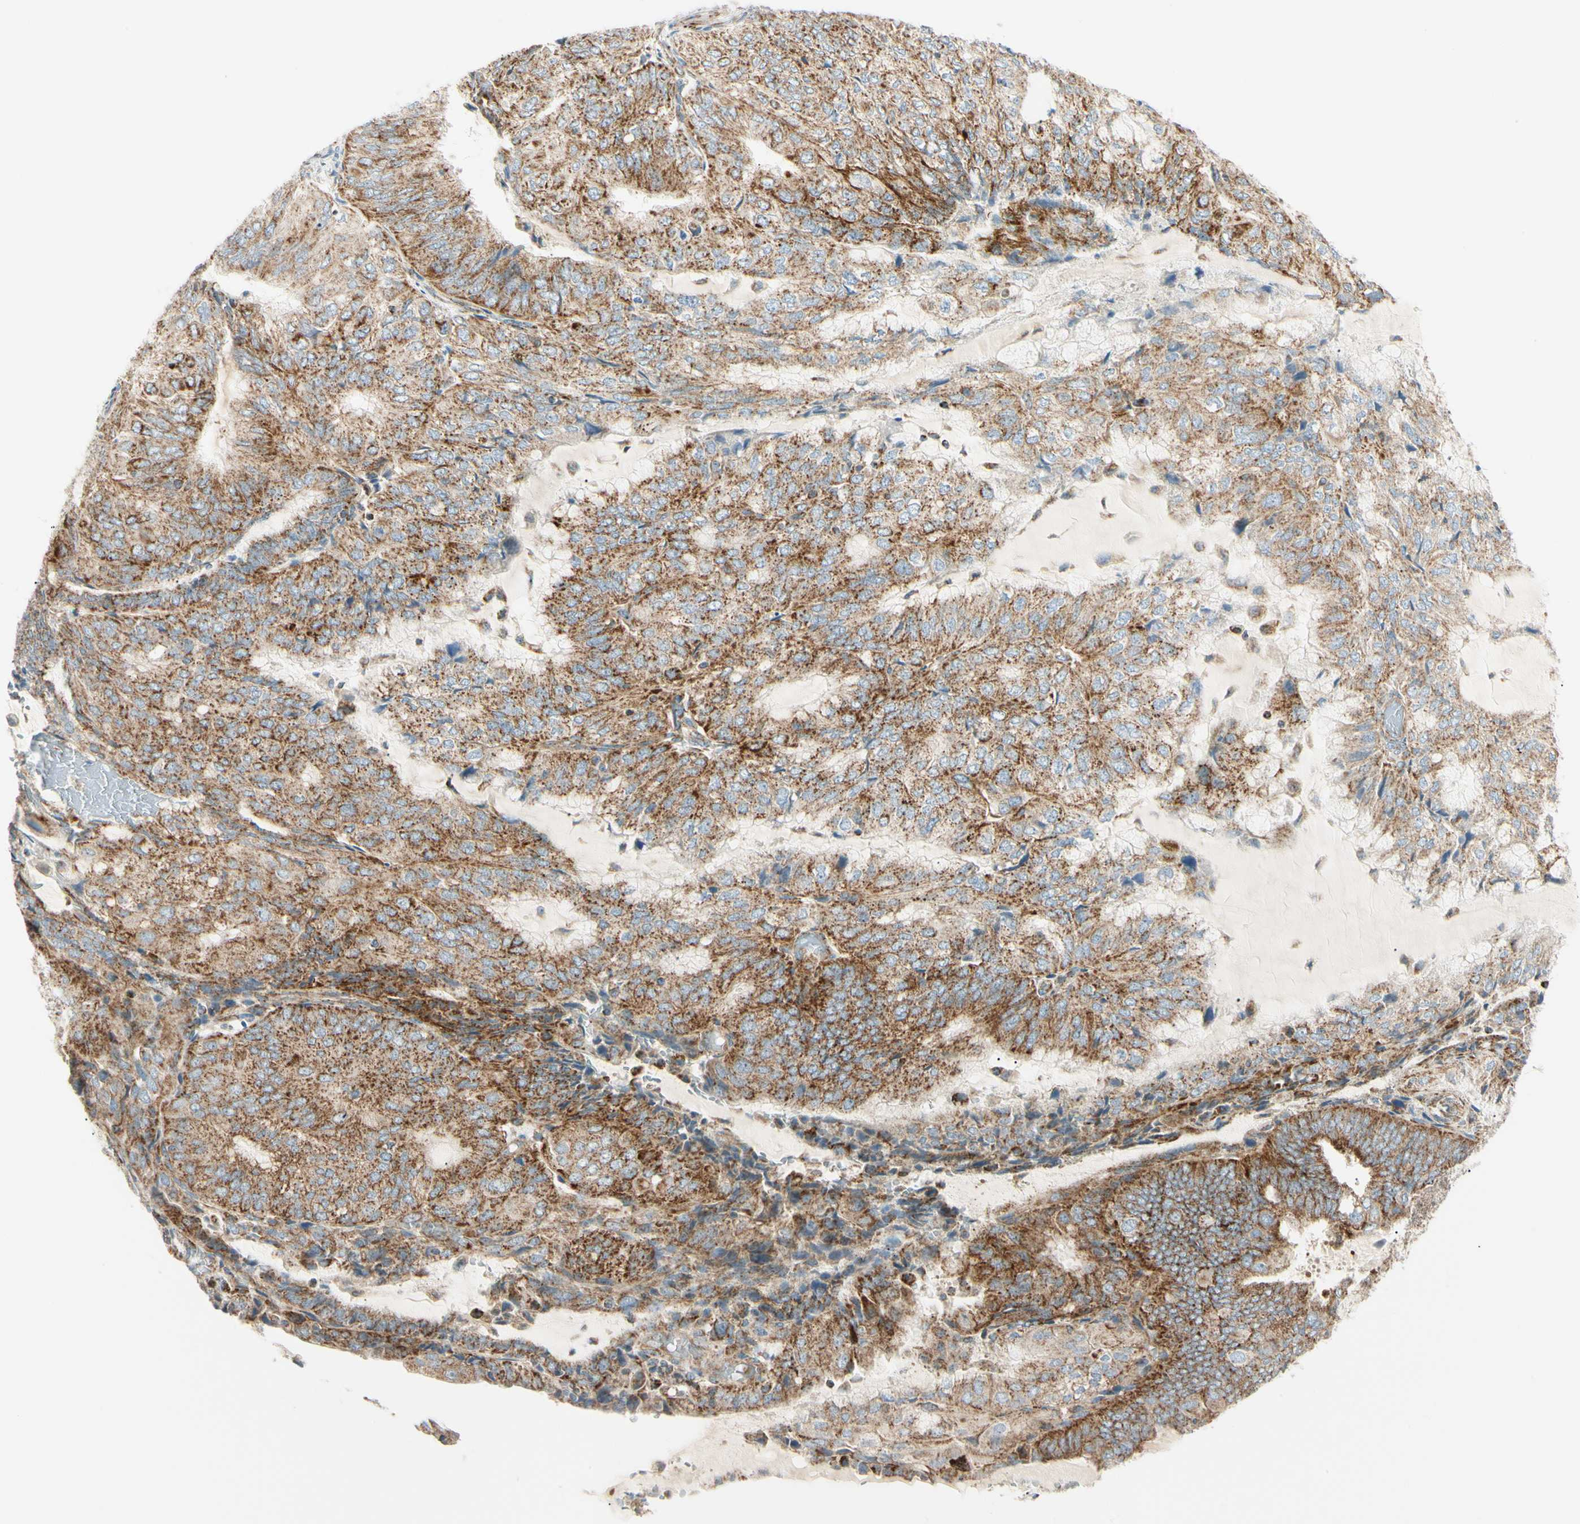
{"staining": {"intensity": "strong", "quantity": ">75%", "location": "cytoplasmic/membranous"}, "tissue": "endometrial cancer", "cell_type": "Tumor cells", "image_type": "cancer", "snomed": [{"axis": "morphology", "description": "Adenocarcinoma, NOS"}, {"axis": "topography", "description": "Endometrium"}], "caption": "Immunohistochemical staining of adenocarcinoma (endometrial) reveals high levels of strong cytoplasmic/membranous protein positivity in about >75% of tumor cells.", "gene": "TBC1D10A", "patient": {"sex": "female", "age": 81}}